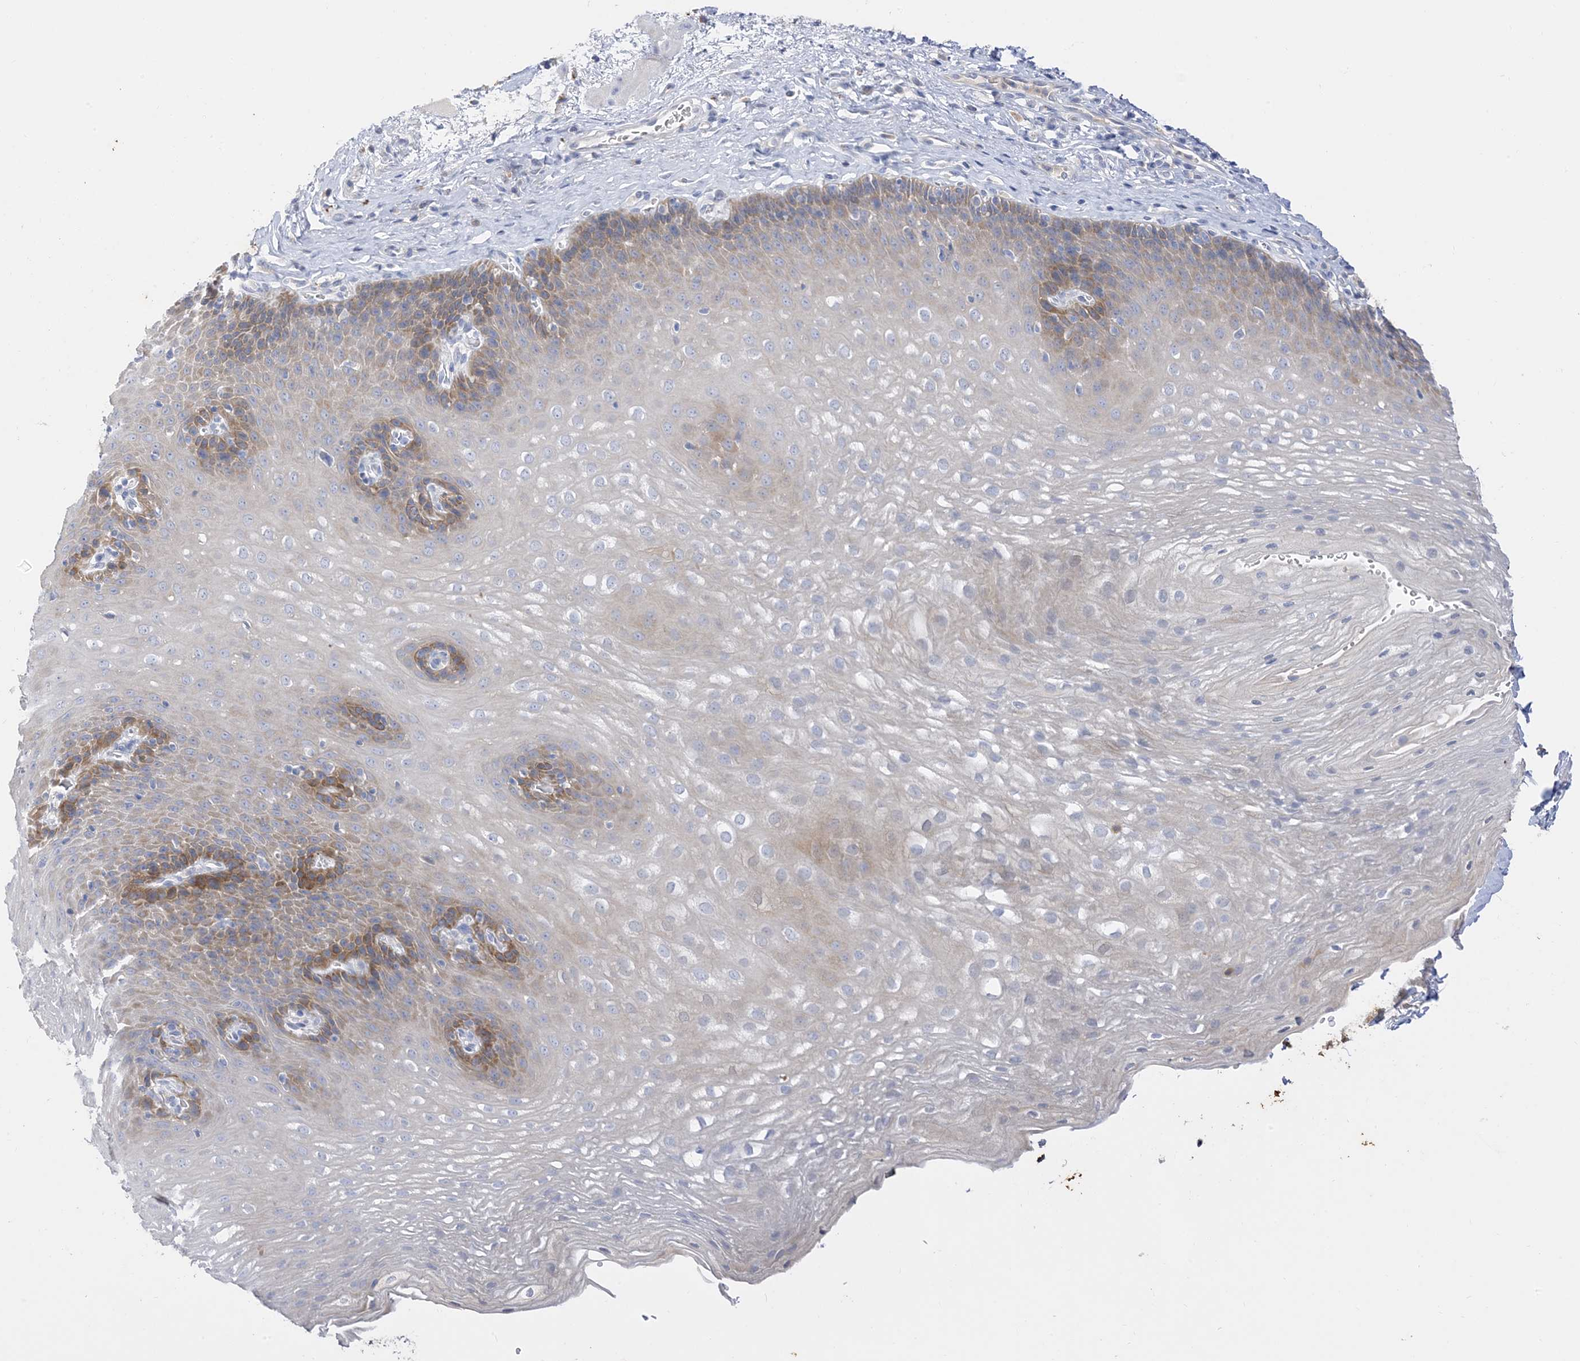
{"staining": {"intensity": "moderate", "quantity": "25%-75%", "location": "cytoplasmic/membranous"}, "tissue": "esophagus", "cell_type": "Squamous epithelial cells", "image_type": "normal", "snomed": [{"axis": "morphology", "description": "Normal tissue, NOS"}, {"axis": "topography", "description": "Esophagus"}], "caption": "This is a histology image of immunohistochemistry (IHC) staining of benign esophagus, which shows moderate staining in the cytoplasmic/membranous of squamous epithelial cells.", "gene": "ARV1", "patient": {"sex": "female", "age": 66}}